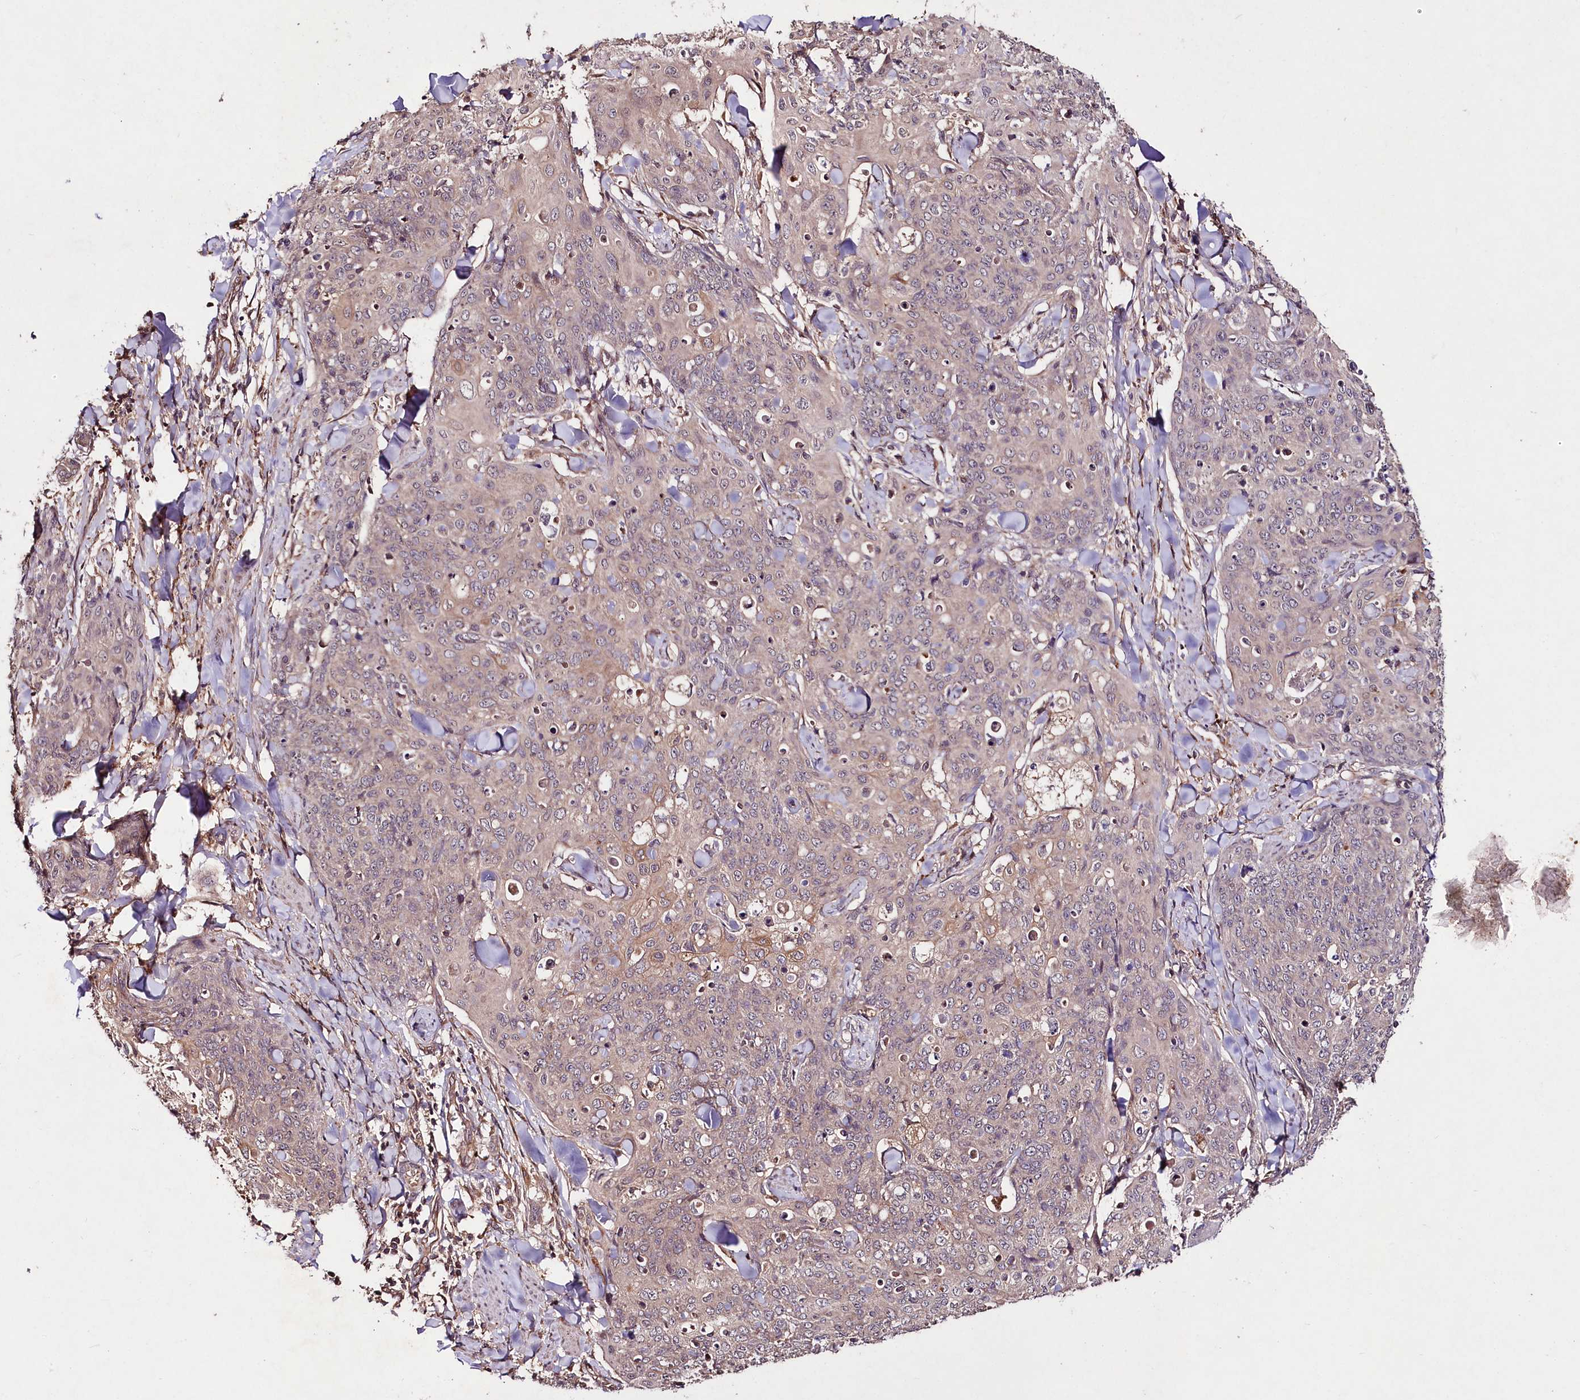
{"staining": {"intensity": "moderate", "quantity": "<25%", "location": "cytoplasmic/membranous"}, "tissue": "skin cancer", "cell_type": "Tumor cells", "image_type": "cancer", "snomed": [{"axis": "morphology", "description": "Squamous cell carcinoma, NOS"}, {"axis": "topography", "description": "Skin"}, {"axis": "topography", "description": "Vulva"}], "caption": "A high-resolution image shows immunohistochemistry staining of squamous cell carcinoma (skin), which shows moderate cytoplasmic/membranous expression in approximately <25% of tumor cells. The protein of interest is stained brown, and the nuclei are stained in blue (DAB (3,3'-diaminobenzidine) IHC with brightfield microscopy, high magnification).", "gene": "TNPO3", "patient": {"sex": "female", "age": 85}}